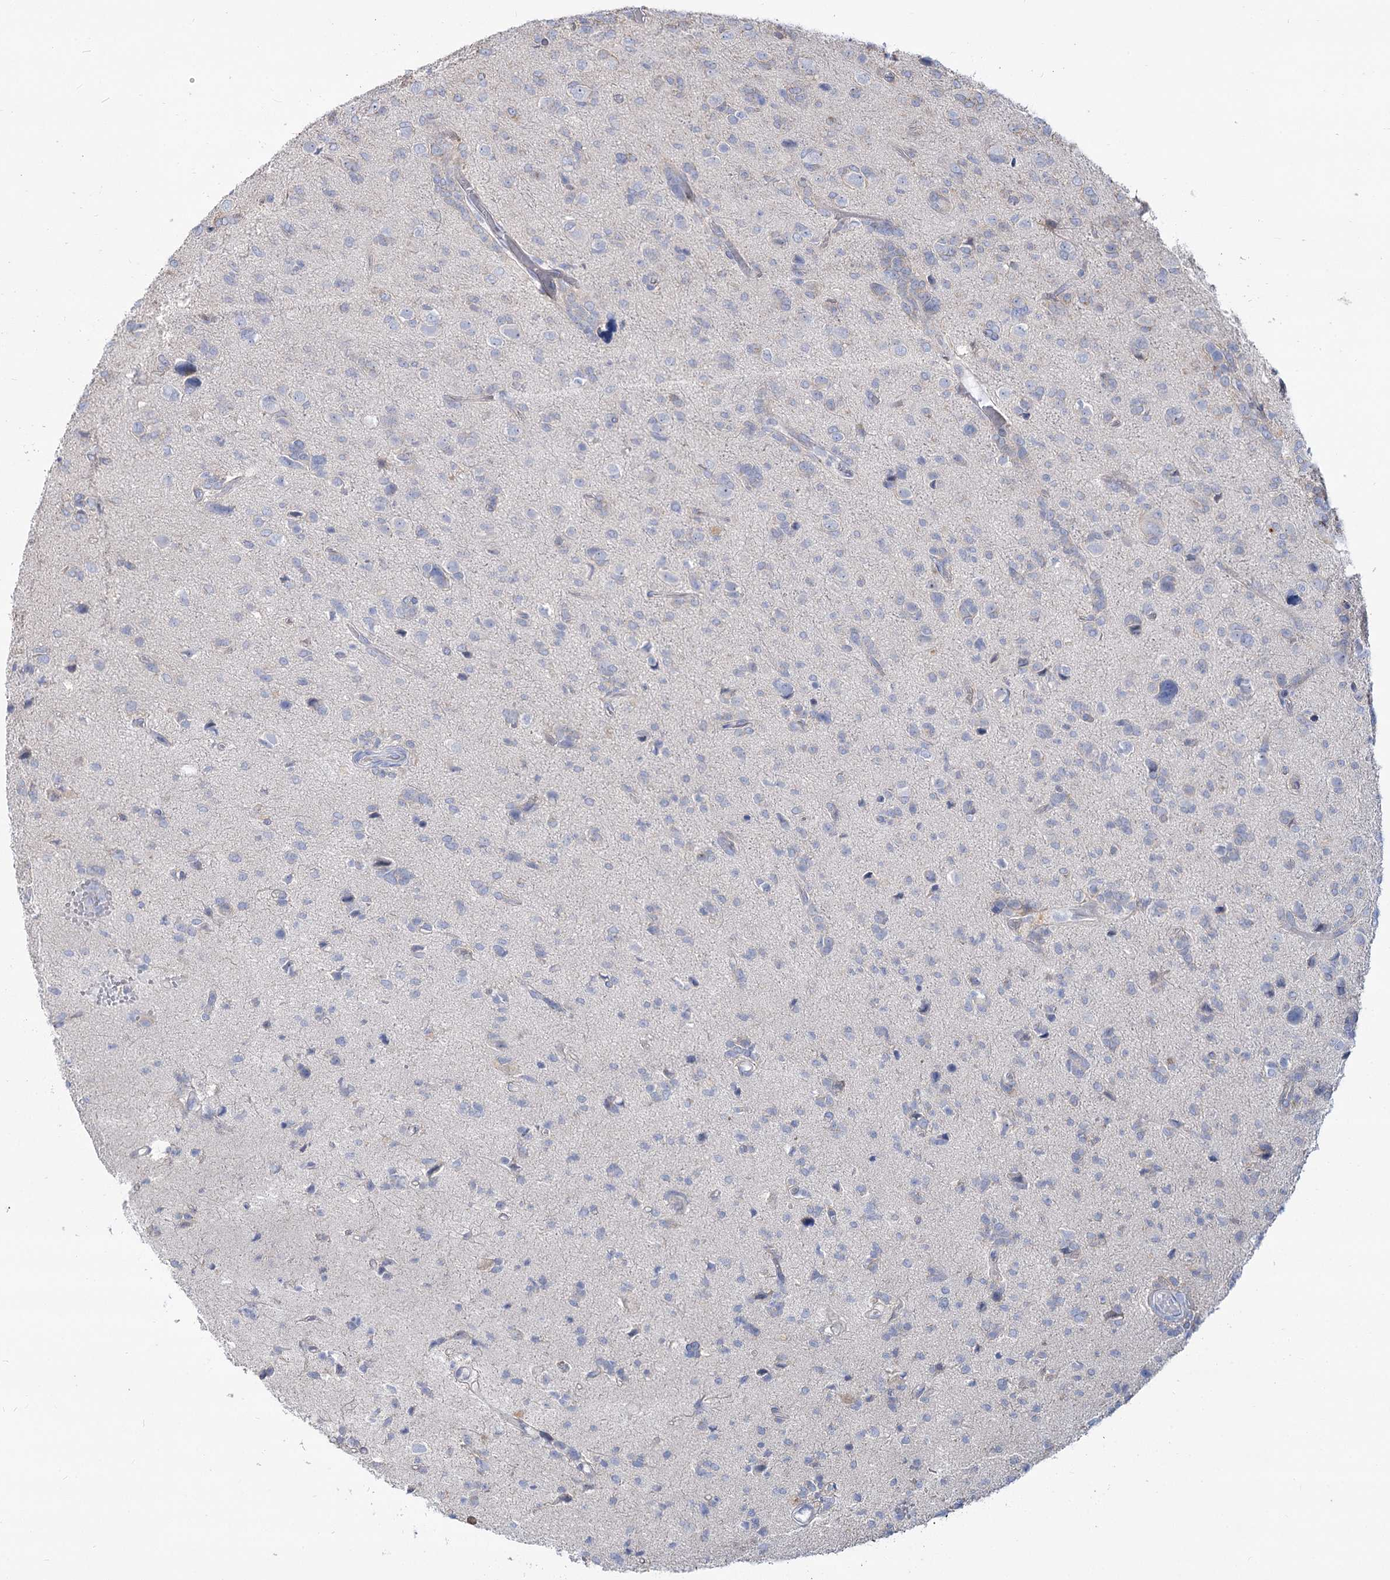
{"staining": {"intensity": "negative", "quantity": "none", "location": "none"}, "tissue": "glioma", "cell_type": "Tumor cells", "image_type": "cancer", "snomed": [{"axis": "morphology", "description": "Glioma, malignant, High grade"}, {"axis": "topography", "description": "Brain"}], "caption": "Malignant glioma (high-grade) was stained to show a protein in brown. There is no significant staining in tumor cells.", "gene": "SUOX", "patient": {"sex": "female", "age": 59}}